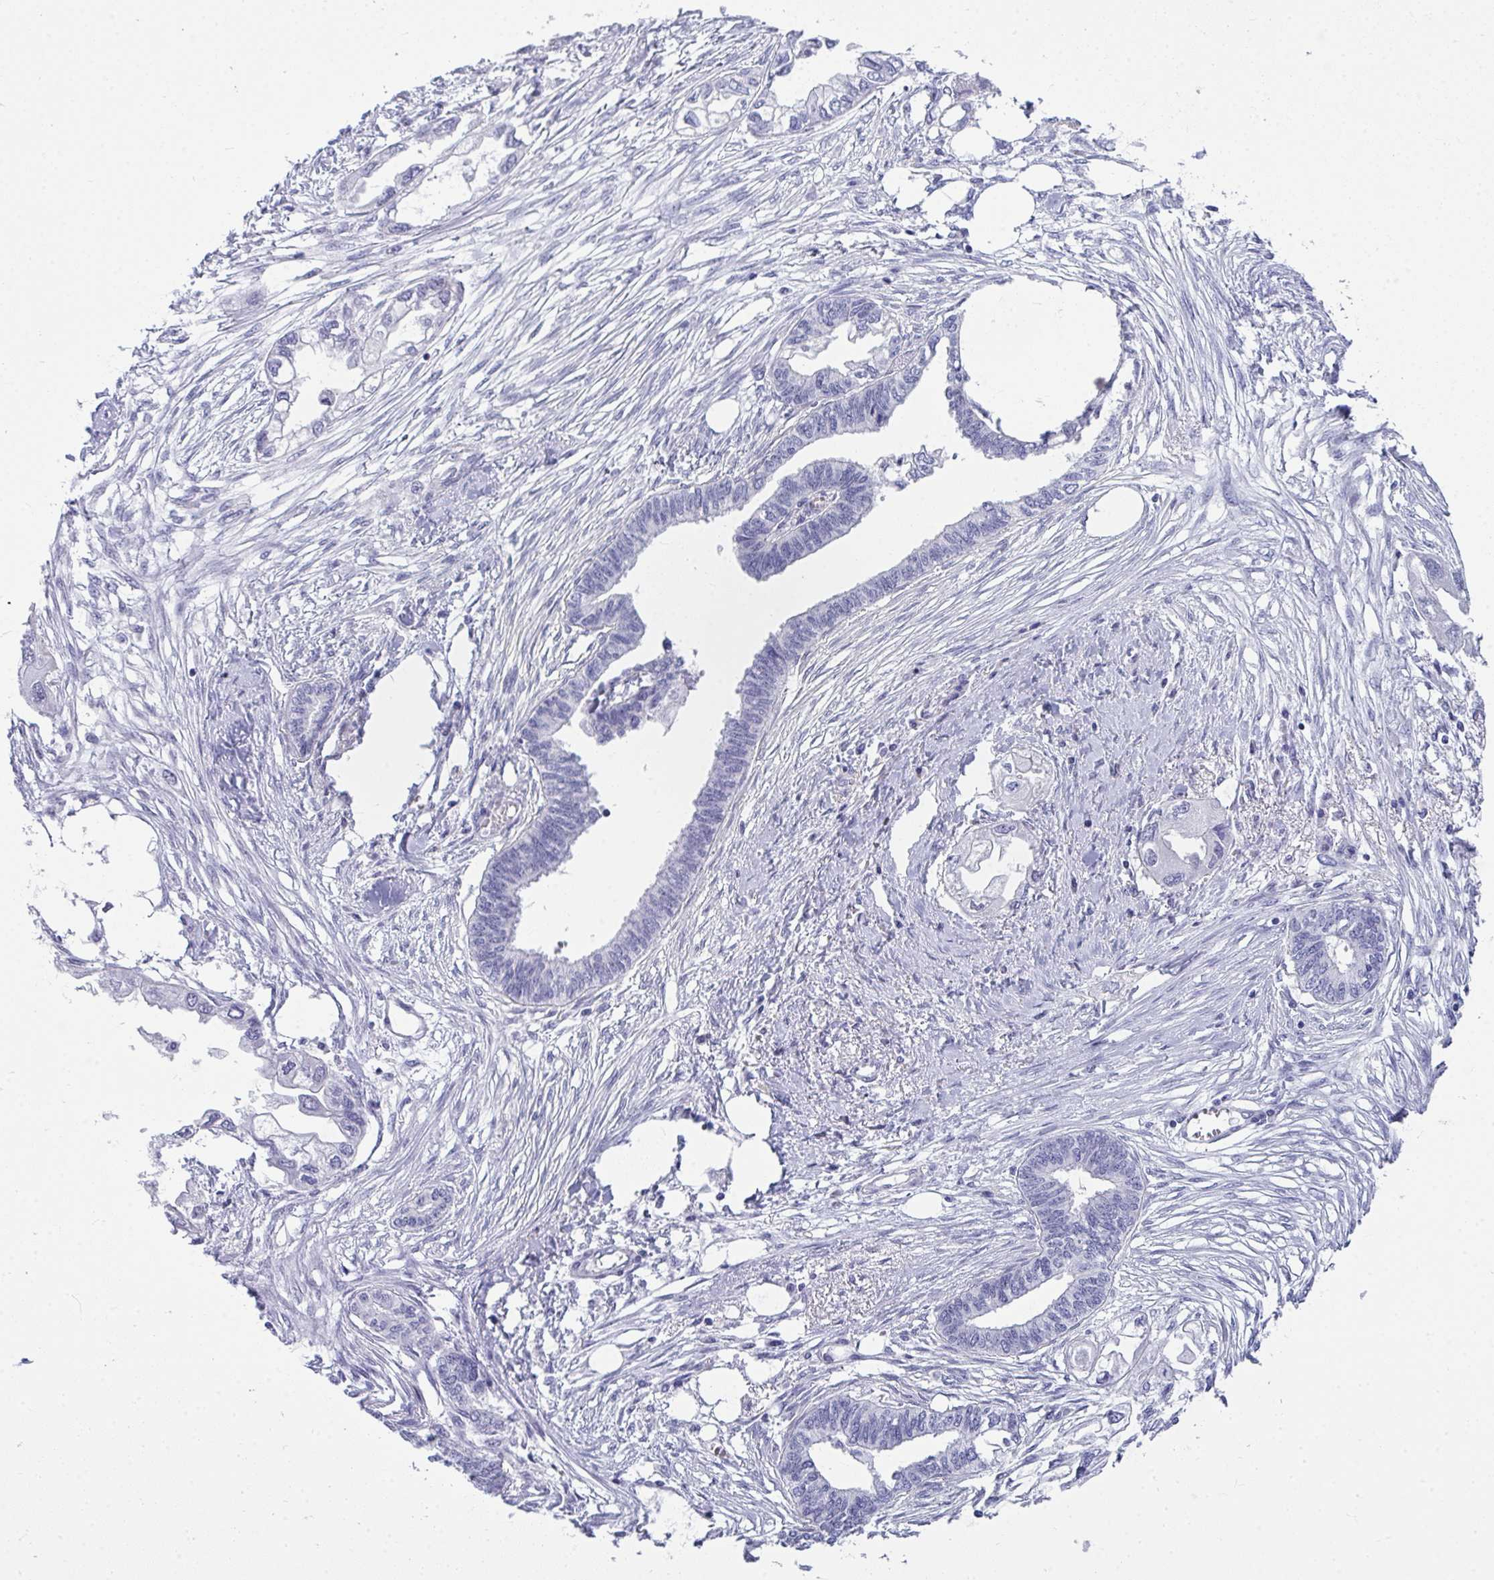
{"staining": {"intensity": "negative", "quantity": "none", "location": "none"}, "tissue": "endometrial cancer", "cell_type": "Tumor cells", "image_type": "cancer", "snomed": [{"axis": "morphology", "description": "Adenocarcinoma, NOS"}, {"axis": "morphology", "description": "Adenocarcinoma, metastatic, NOS"}, {"axis": "topography", "description": "Adipose tissue"}, {"axis": "topography", "description": "Endometrium"}], "caption": "DAB immunohistochemical staining of human adenocarcinoma (endometrial) shows no significant expression in tumor cells.", "gene": "TSBP1", "patient": {"sex": "female", "age": 67}}